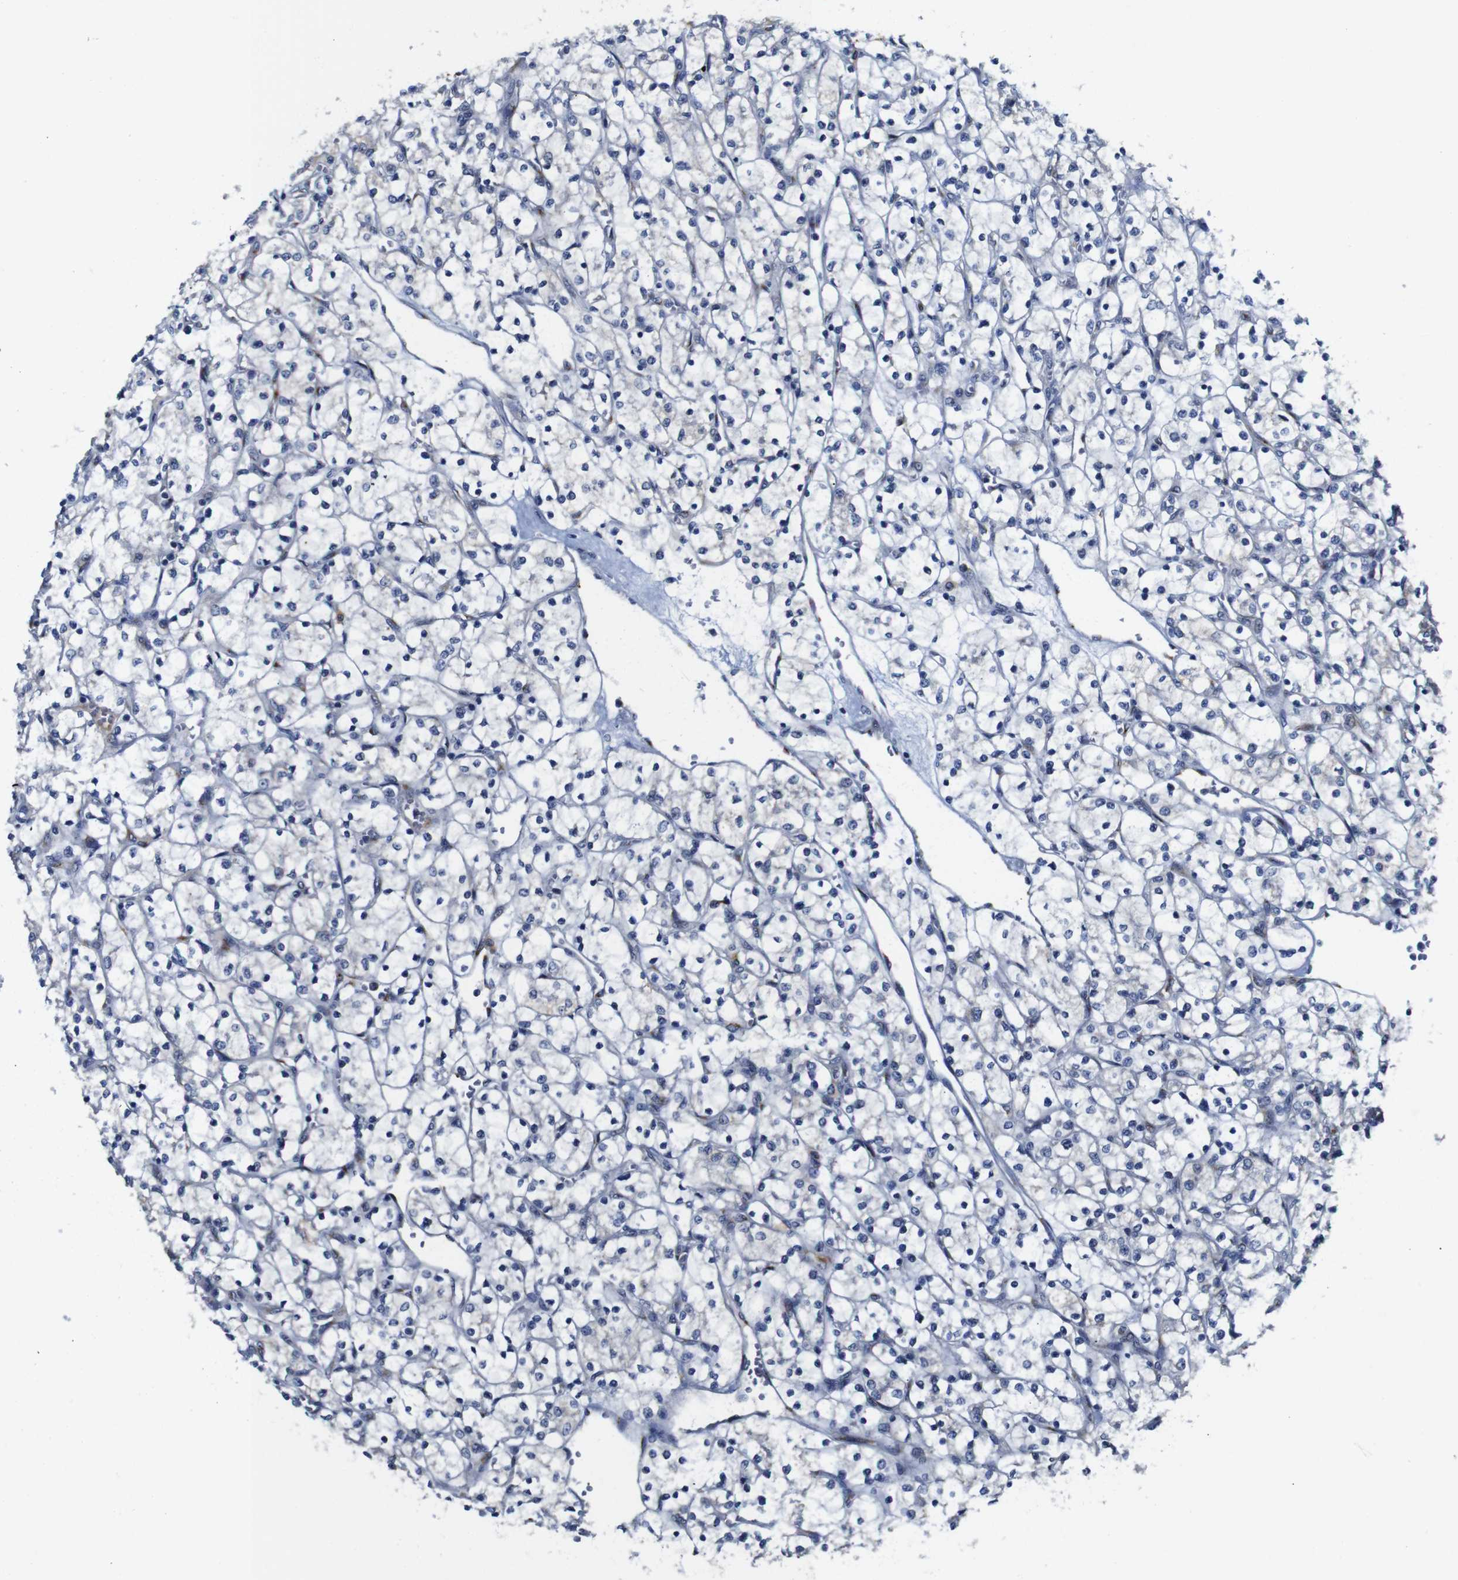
{"staining": {"intensity": "negative", "quantity": "none", "location": "none"}, "tissue": "renal cancer", "cell_type": "Tumor cells", "image_type": "cancer", "snomed": [{"axis": "morphology", "description": "Adenocarcinoma, NOS"}, {"axis": "topography", "description": "Kidney"}], "caption": "Immunohistochemistry (IHC) image of neoplastic tissue: human adenocarcinoma (renal) stained with DAB shows no significant protein positivity in tumor cells. (Stains: DAB immunohistochemistry with hematoxylin counter stain, Microscopy: brightfield microscopy at high magnification).", "gene": "FURIN", "patient": {"sex": "female", "age": 69}}